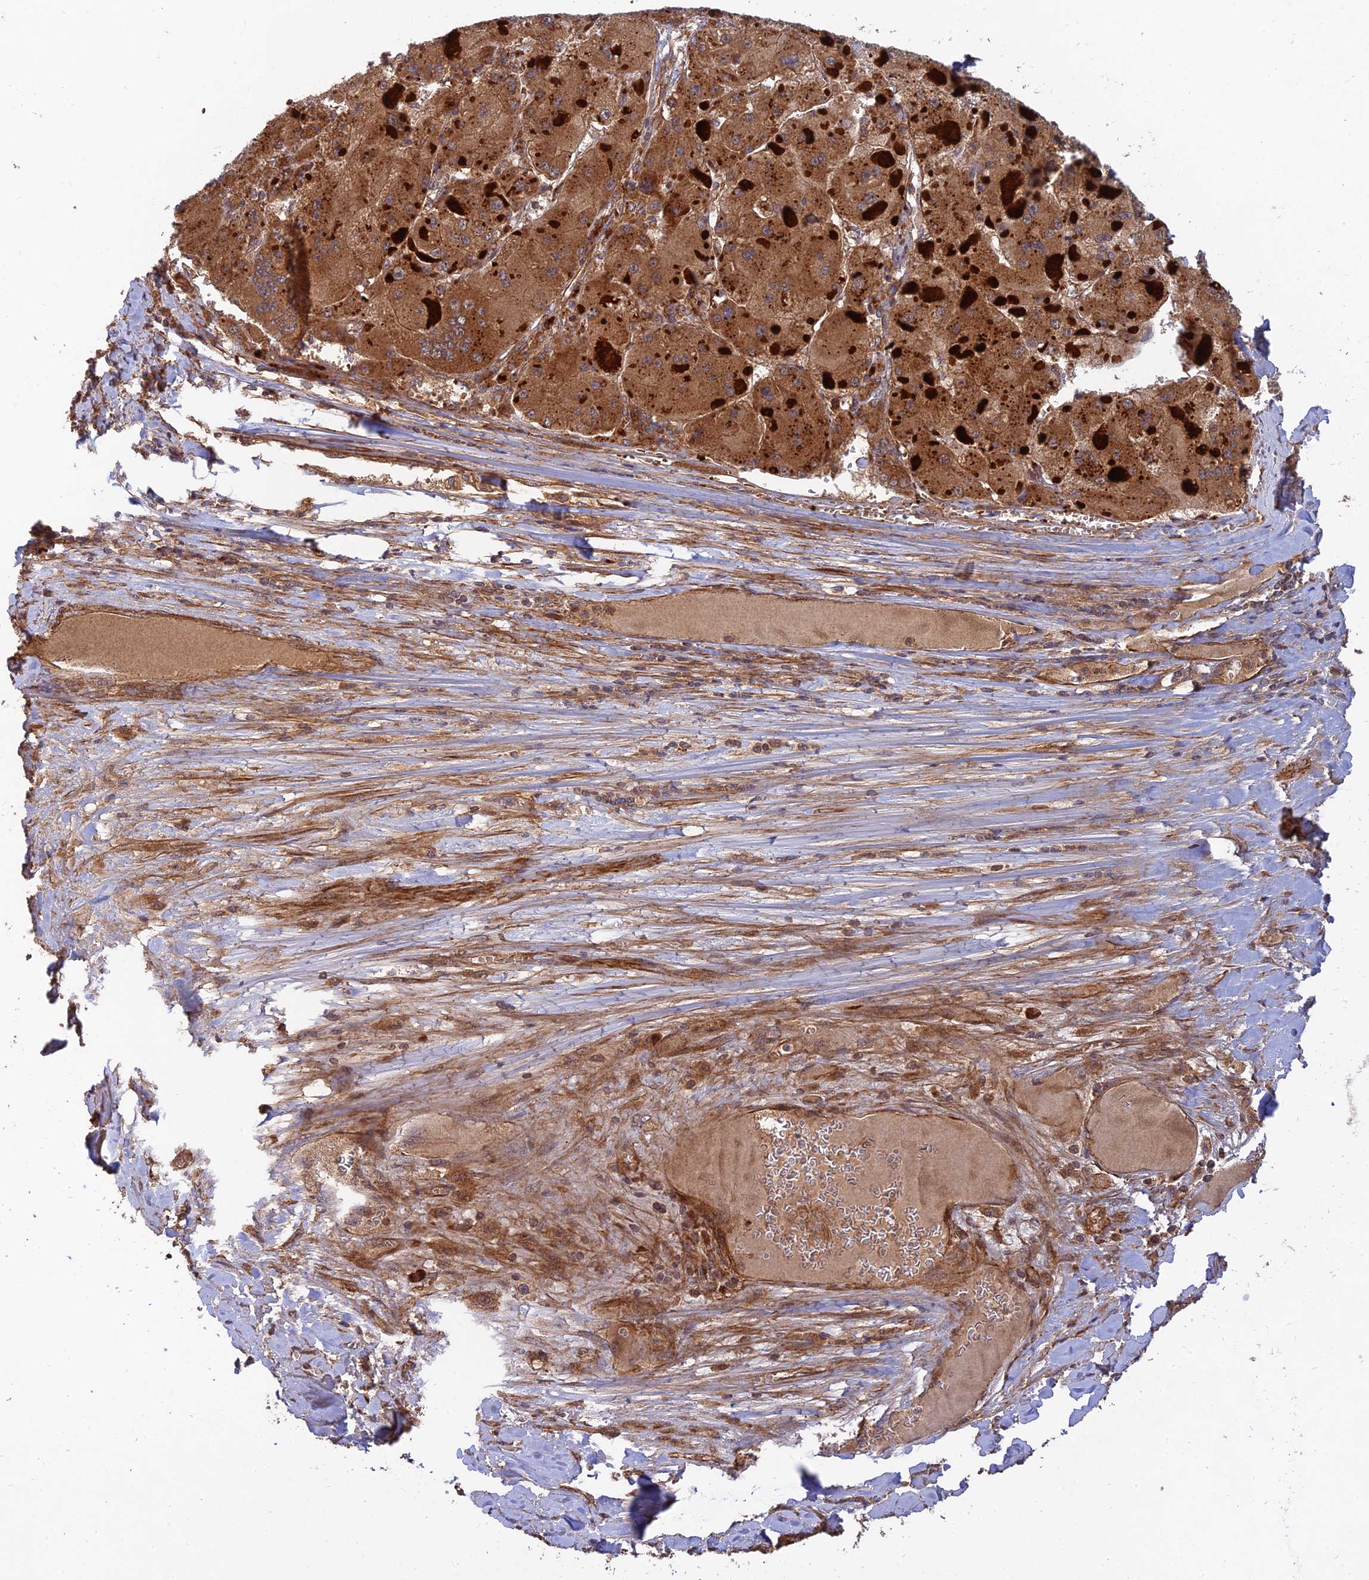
{"staining": {"intensity": "strong", "quantity": ">75%", "location": "cytoplasmic/membranous"}, "tissue": "liver cancer", "cell_type": "Tumor cells", "image_type": "cancer", "snomed": [{"axis": "morphology", "description": "Carcinoma, Hepatocellular, NOS"}, {"axis": "topography", "description": "Liver"}], "caption": "Protein staining by immunohistochemistry (IHC) exhibits strong cytoplasmic/membranous expression in about >75% of tumor cells in hepatocellular carcinoma (liver).", "gene": "RELCH", "patient": {"sex": "female", "age": 73}}